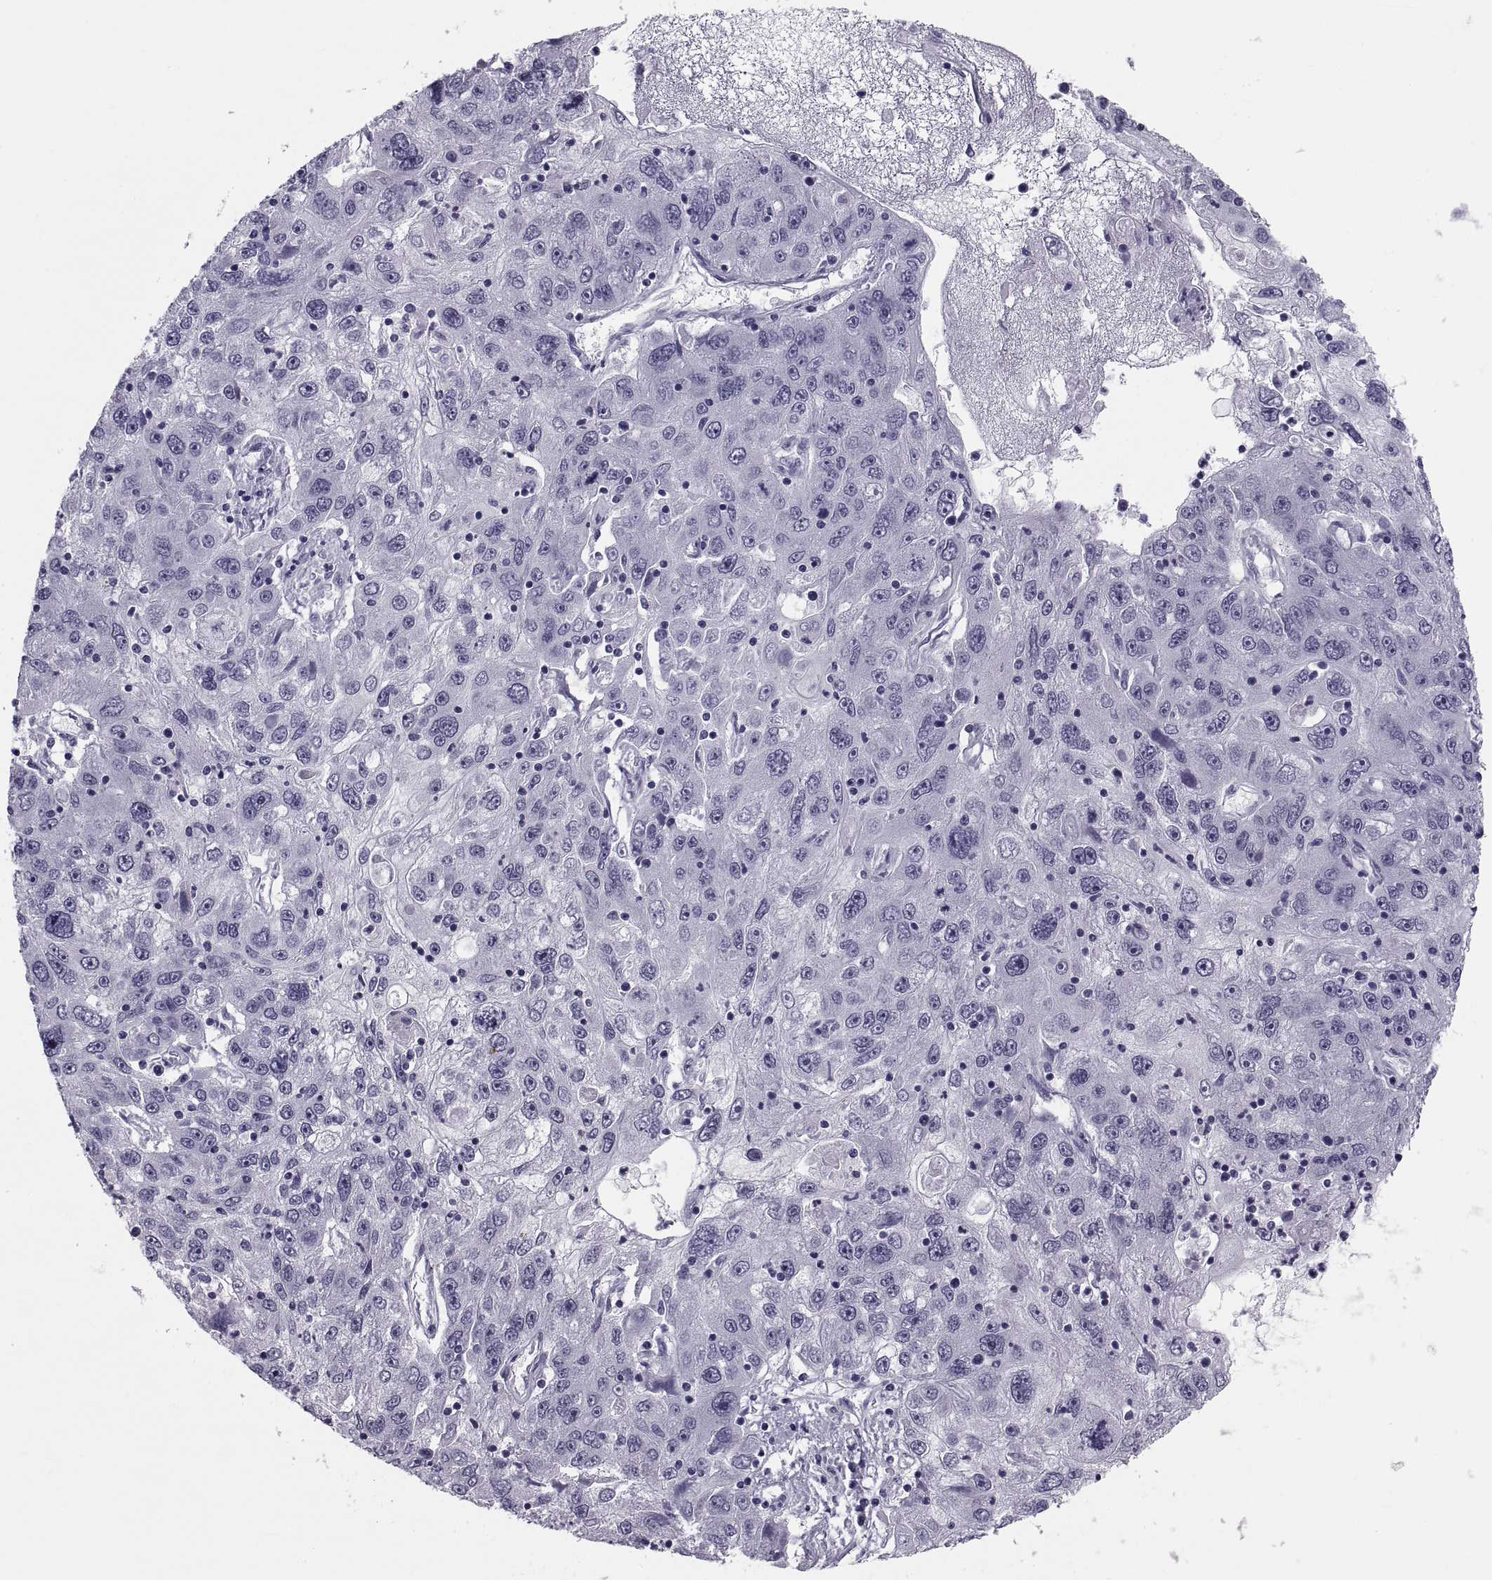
{"staining": {"intensity": "negative", "quantity": "none", "location": "none"}, "tissue": "stomach cancer", "cell_type": "Tumor cells", "image_type": "cancer", "snomed": [{"axis": "morphology", "description": "Adenocarcinoma, NOS"}, {"axis": "topography", "description": "Stomach"}], "caption": "Tumor cells are negative for brown protein staining in stomach cancer.", "gene": "CRISP1", "patient": {"sex": "male", "age": 56}}